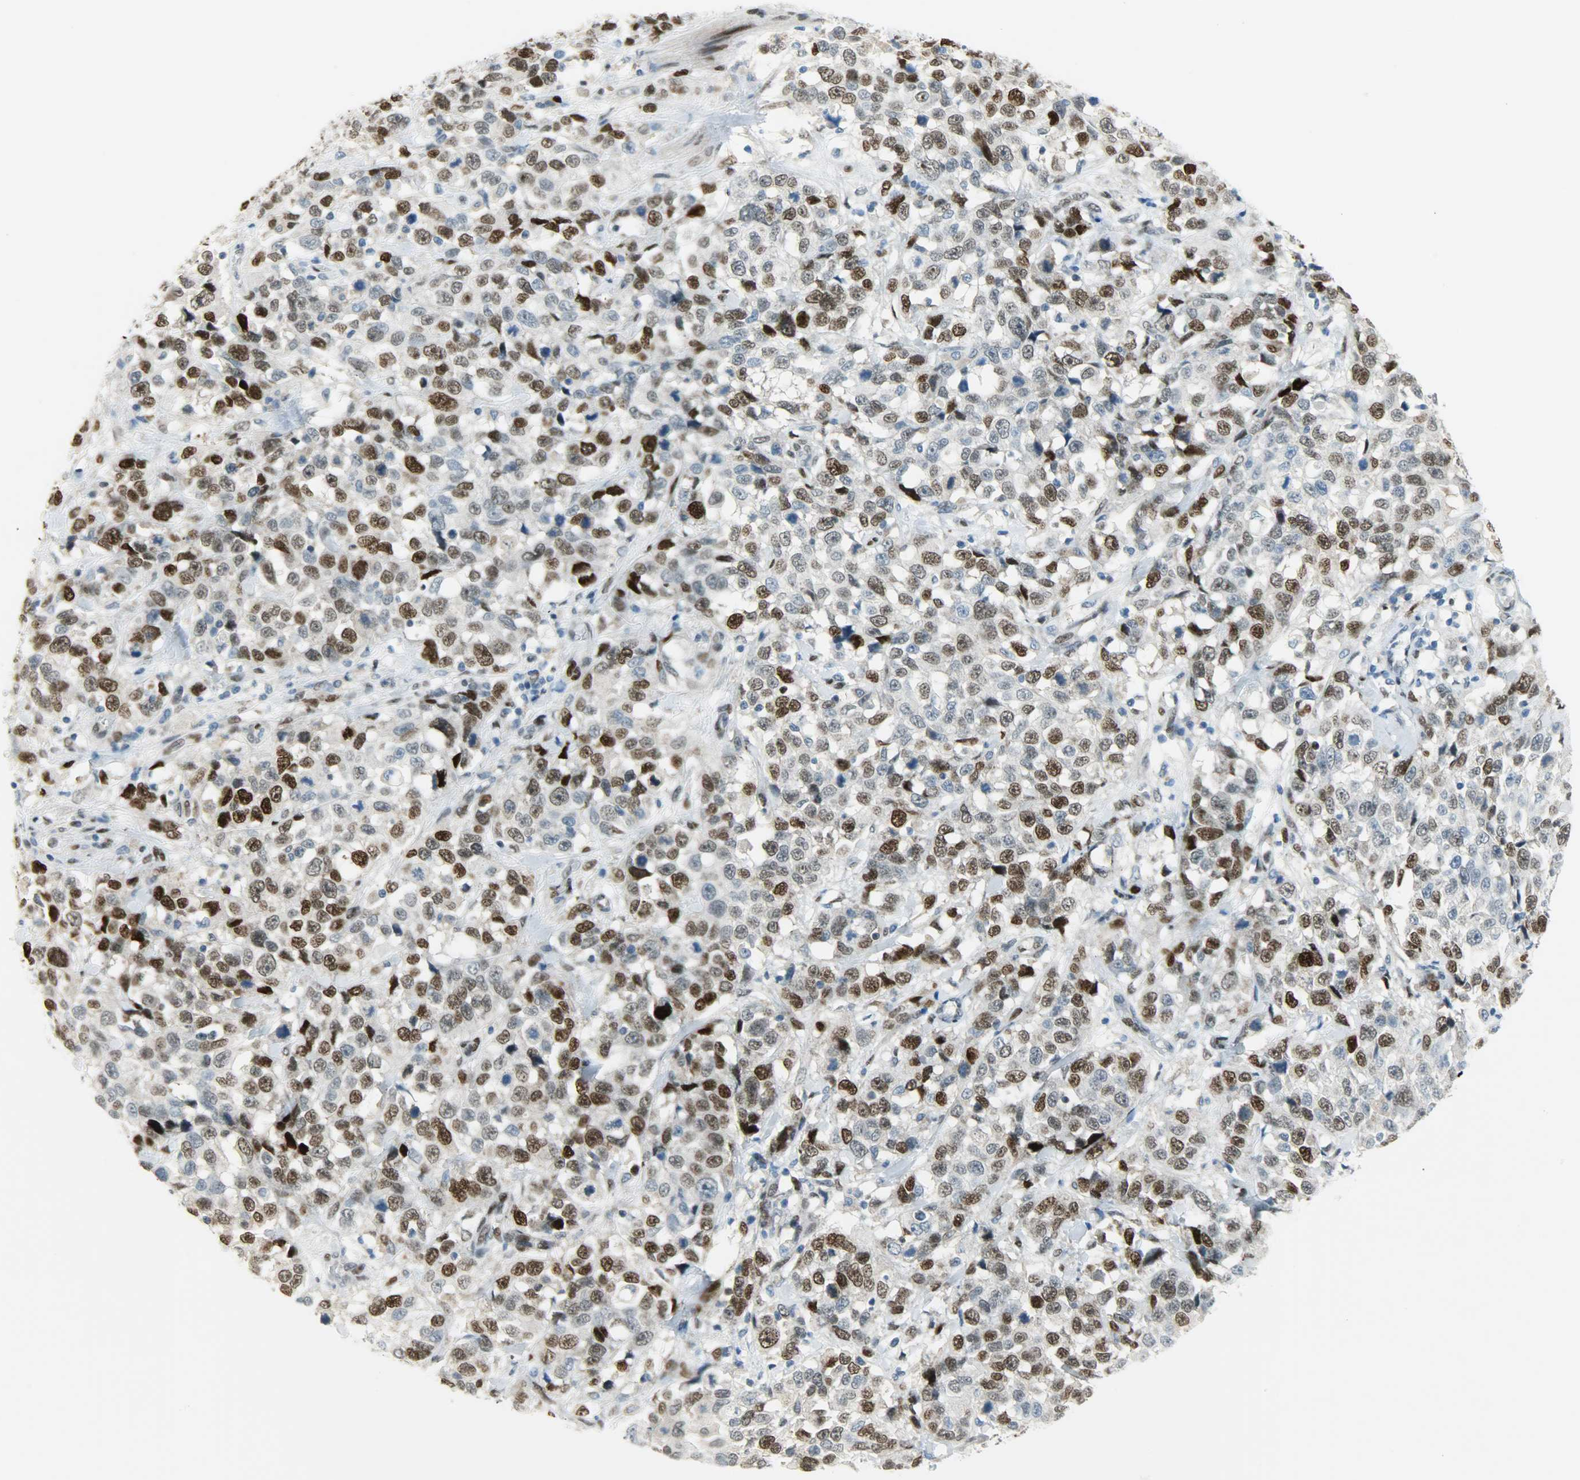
{"staining": {"intensity": "moderate", "quantity": "25%-75%", "location": "nuclear"}, "tissue": "stomach cancer", "cell_type": "Tumor cells", "image_type": "cancer", "snomed": [{"axis": "morphology", "description": "Normal tissue, NOS"}, {"axis": "morphology", "description": "Adenocarcinoma, NOS"}, {"axis": "topography", "description": "Stomach"}], "caption": "Protein staining exhibits moderate nuclear staining in approximately 25%-75% of tumor cells in stomach cancer (adenocarcinoma). (DAB (3,3'-diaminobenzidine) IHC with brightfield microscopy, high magnification).", "gene": "JUNB", "patient": {"sex": "male", "age": 48}}